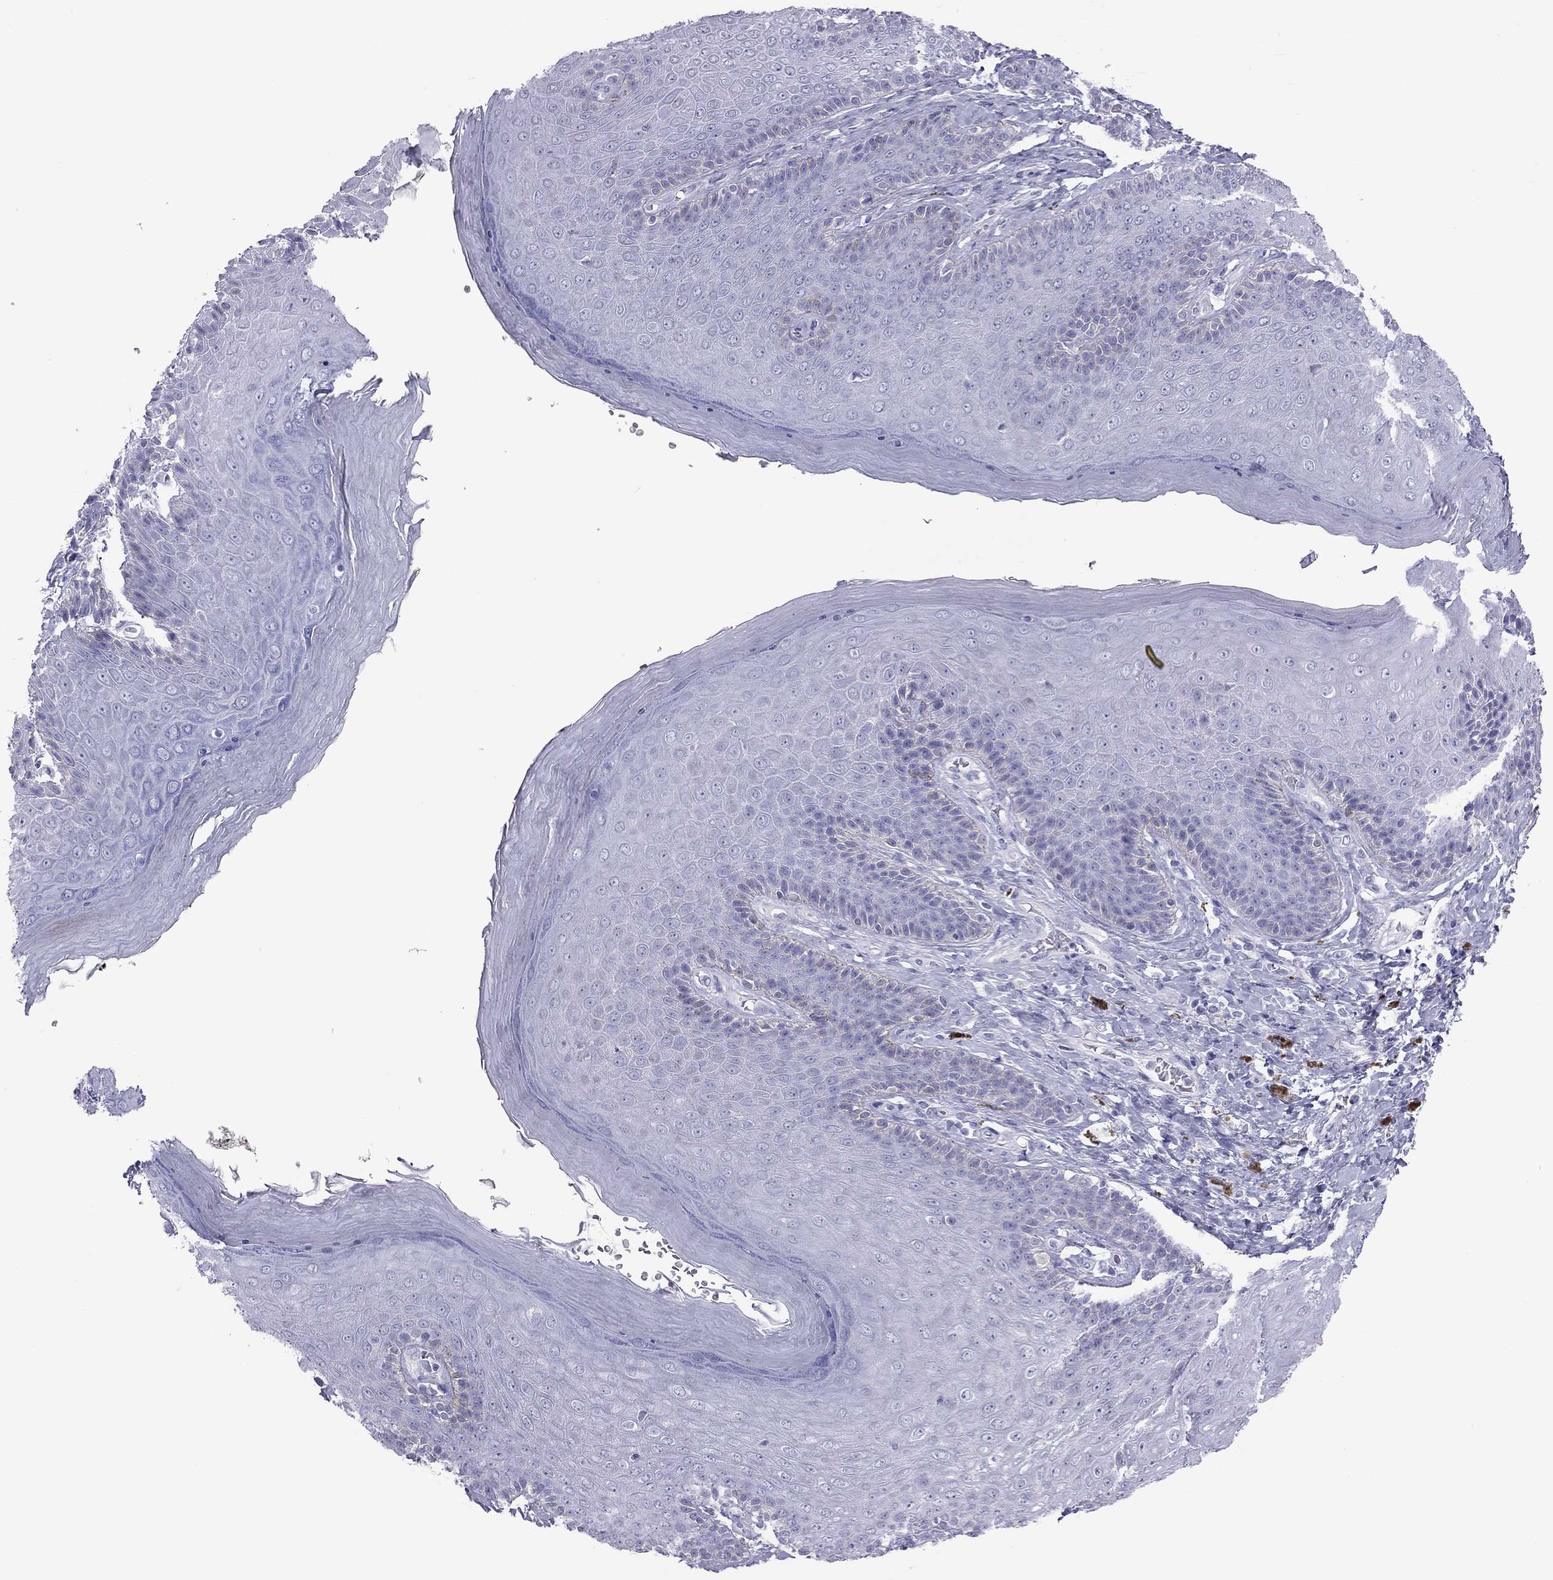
{"staining": {"intensity": "negative", "quantity": "none", "location": "none"}, "tissue": "skin", "cell_type": "Epidermal cells", "image_type": "normal", "snomed": [{"axis": "morphology", "description": "Normal tissue, NOS"}, {"axis": "topography", "description": "Skeletal muscle"}, {"axis": "topography", "description": "Anal"}, {"axis": "topography", "description": "Peripheral nerve tissue"}], "caption": "Immunohistochemistry histopathology image of normal skin: skin stained with DAB shows no significant protein positivity in epidermal cells. (DAB (3,3'-diaminobenzidine) IHC with hematoxylin counter stain).", "gene": "KLRG1", "patient": {"sex": "male", "age": 53}}